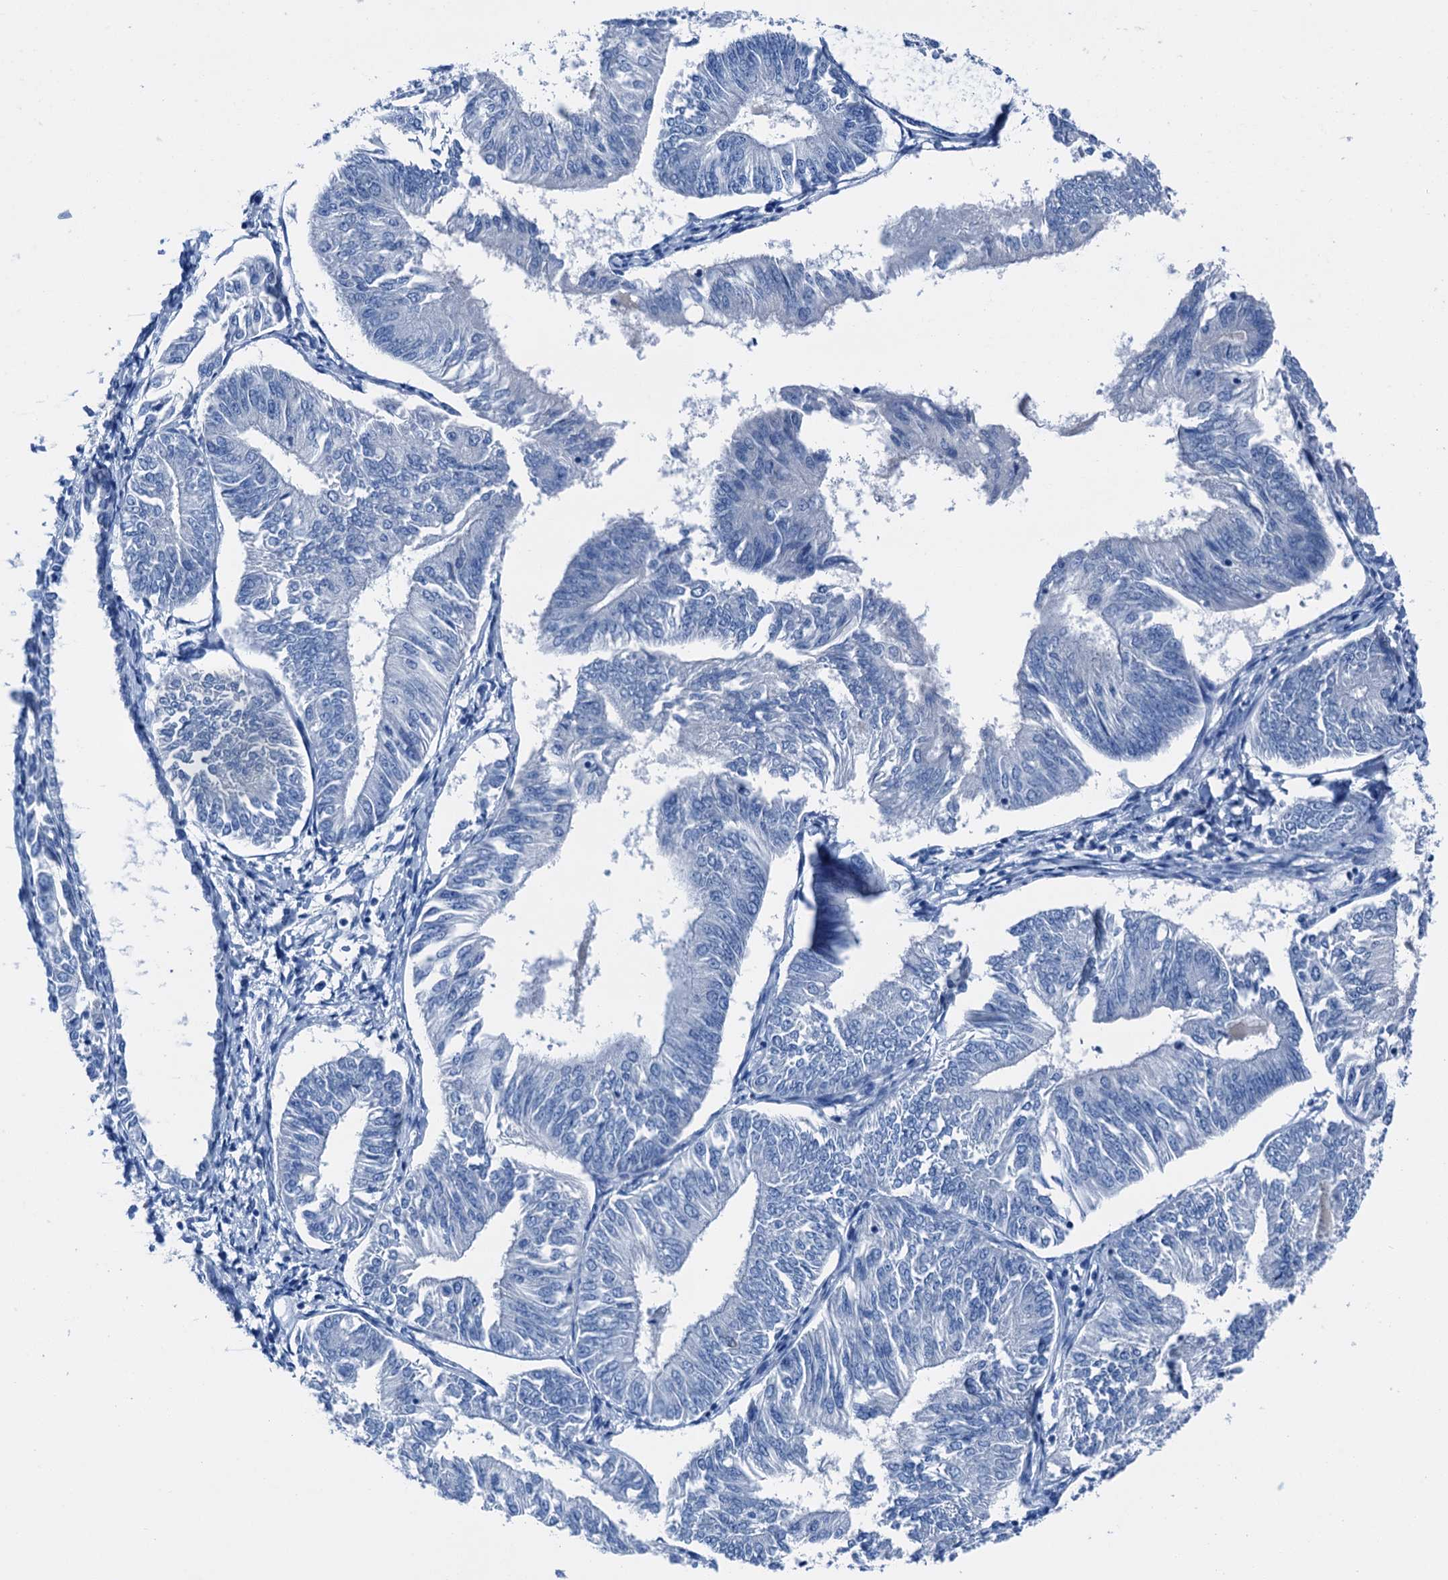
{"staining": {"intensity": "negative", "quantity": "none", "location": "none"}, "tissue": "endometrial cancer", "cell_type": "Tumor cells", "image_type": "cancer", "snomed": [{"axis": "morphology", "description": "Adenocarcinoma, NOS"}, {"axis": "topography", "description": "Endometrium"}], "caption": "Immunohistochemical staining of endometrial cancer reveals no significant positivity in tumor cells.", "gene": "CBLN3", "patient": {"sex": "female", "age": 58}}